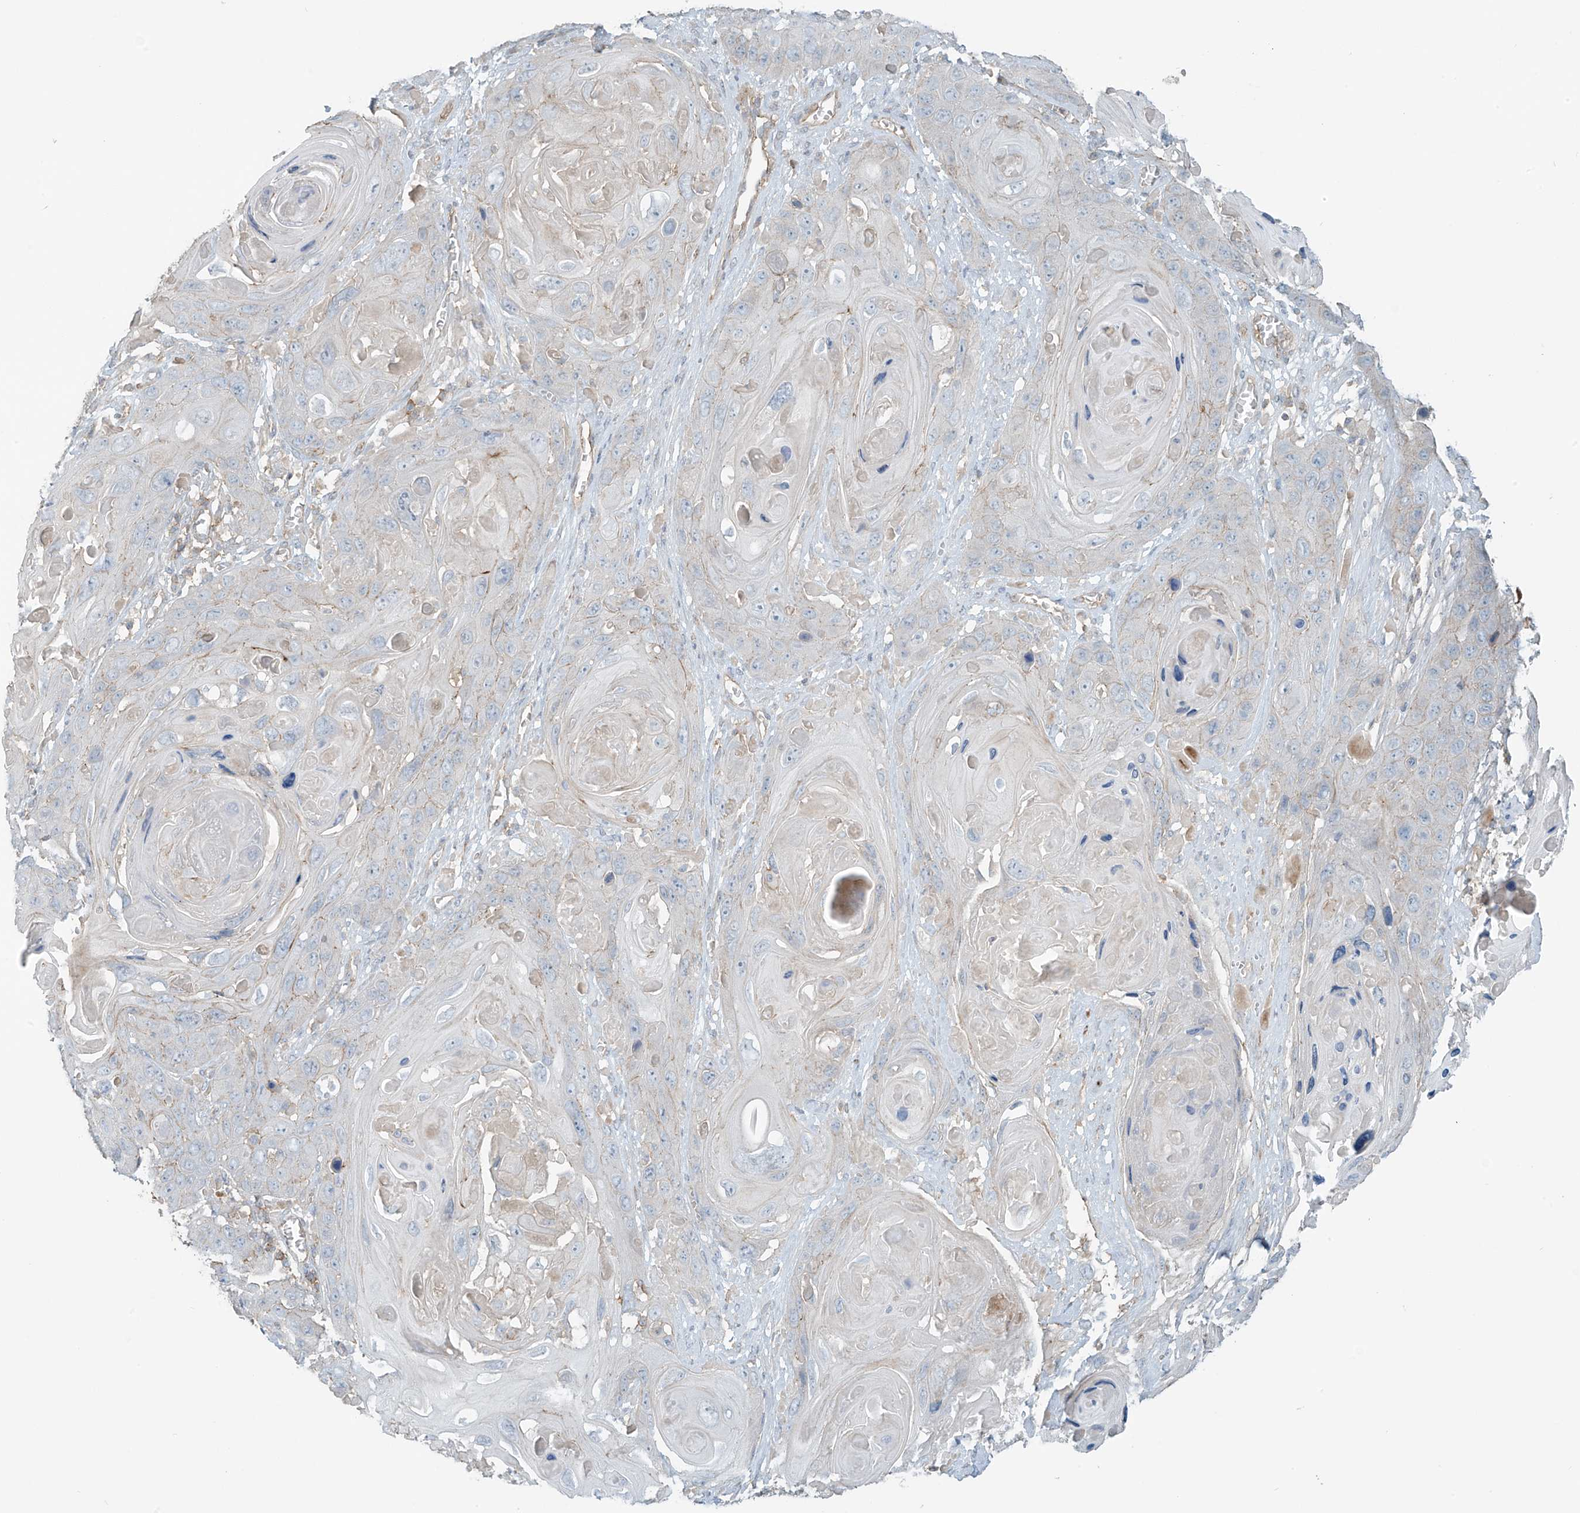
{"staining": {"intensity": "weak", "quantity": "<25%", "location": "cytoplasmic/membranous"}, "tissue": "skin cancer", "cell_type": "Tumor cells", "image_type": "cancer", "snomed": [{"axis": "morphology", "description": "Squamous cell carcinoma, NOS"}, {"axis": "topography", "description": "Skin"}], "caption": "IHC histopathology image of human skin cancer (squamous cell carcinoma) stained for a protein (brown), which reveals no positivity in tumor cells.", "gene": "SLC9A2", "patient": {"sex": "male", "age": 55}}